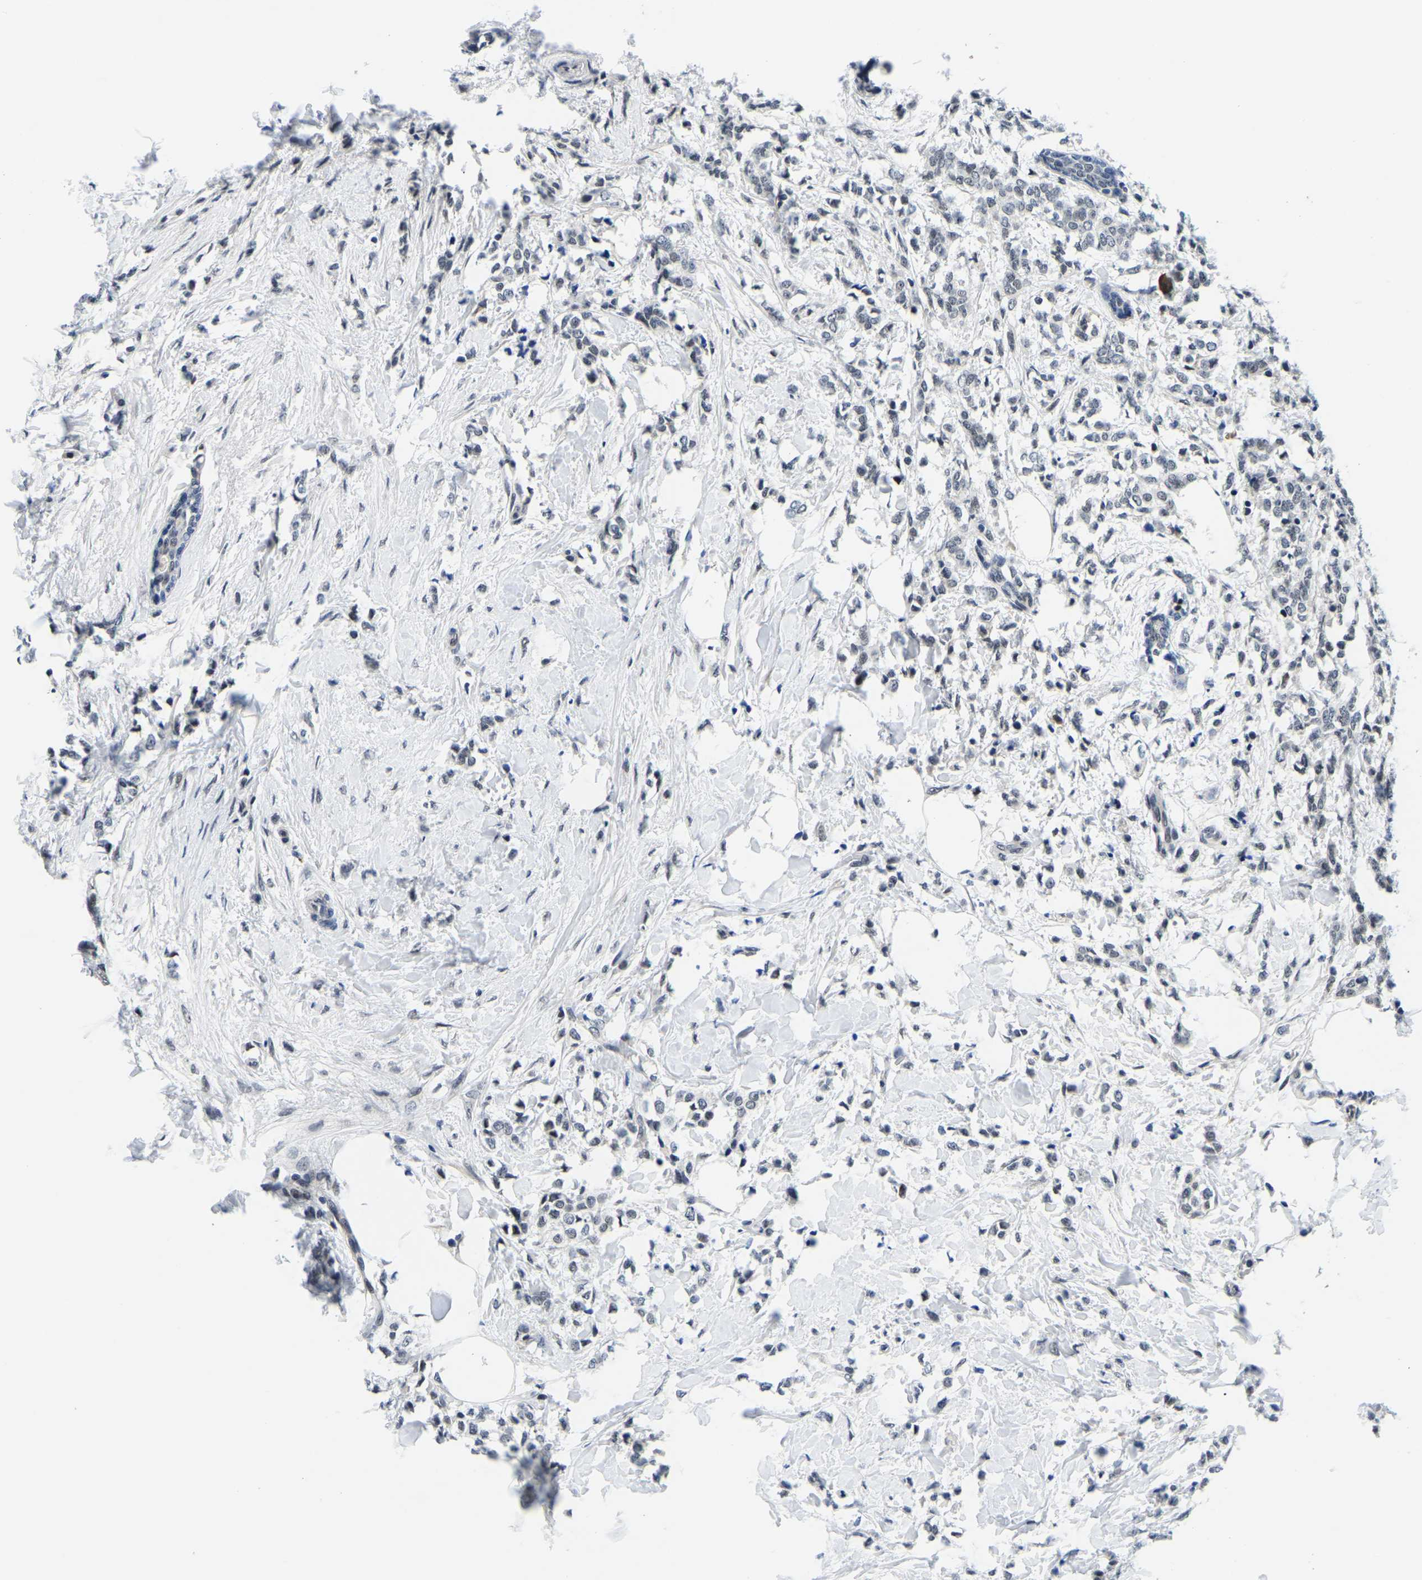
{"staining": {"intensity": "negative", "quantity": "none", "location": "none"}, "tissue": "breast cancer", "cell_type": "Tumor cells", "image_type": "cancer", "snomed": [{"axis": "morphology", "description": "Lobular carcinoma, in situ"}, {"axis": "morphology", "description": "Lobular carcinoma"}, {"axis": "topography", "description": "Breast"}], "caption": "Tumor cells show no significant positivity in breast cancer.", "gene": "POLDIP3", "patient": {"sex": "female", "age": 41}}